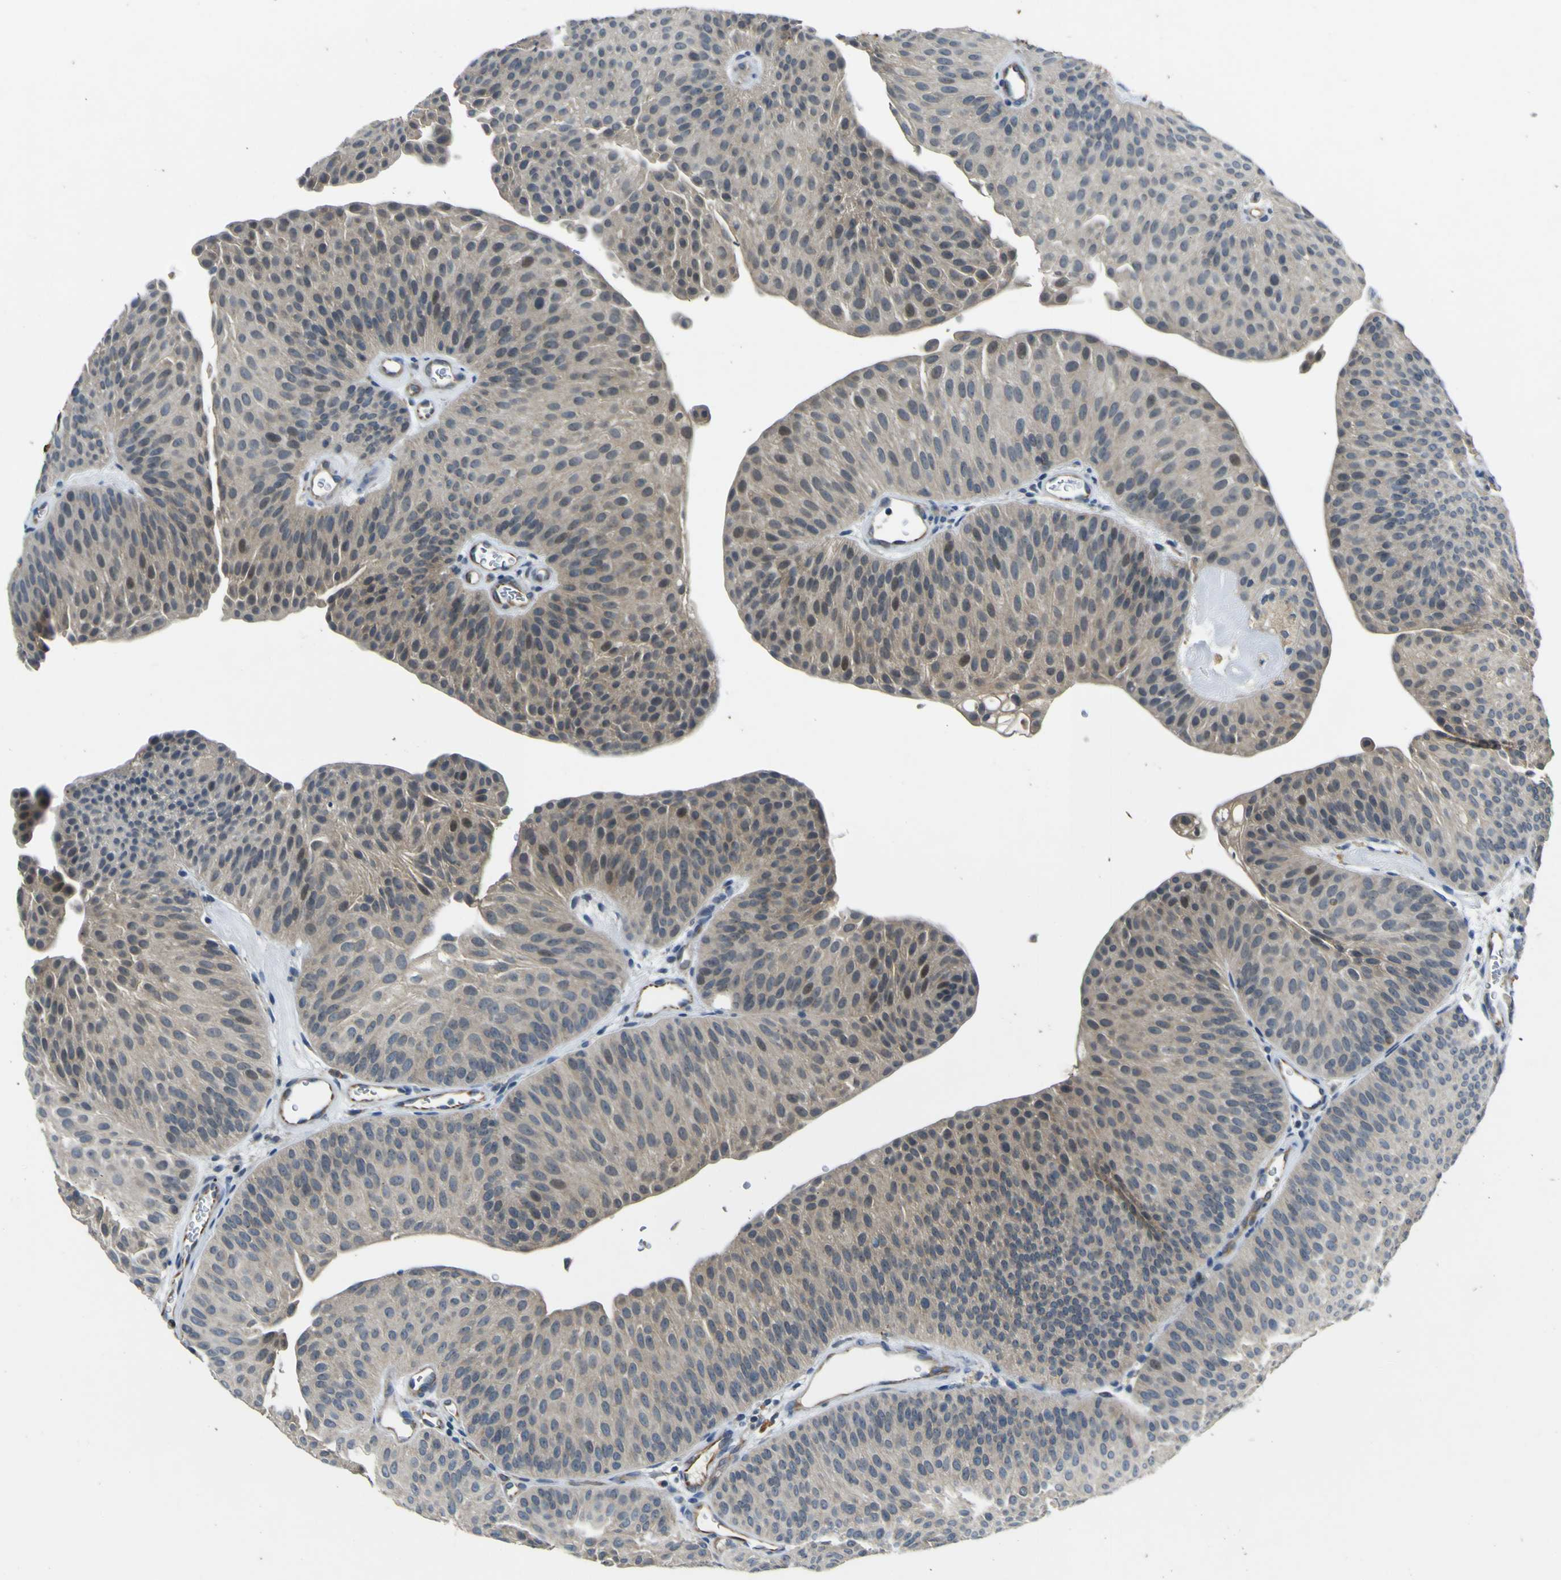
{"staining": {"intensity": "weak", "quantity": "25%-75%", "location": "cytoplasmic/membranous,nuclear"}, "tissue": "urothelial cancer", "cell_type": "Tumor cells", "image_type": "cancer", "snomed": [{"axis": "morphology", "description": "Urothelial carcinoma, Low grade"}, {"axis": "topography", "description": "Urinary bladder"}], "caption": "The histopathology image displays immunohistochemical staining of urothelial carcinoma (low-grade). There is weak cytoplasmic/membranous and nuclear staining is appreciated in about 25%-75% of tumor cells. The protein of interest is stained brown, and the nuclei are stained in blue (DAB IHC with brightfield microscopy, high magnification).", "gene": "LDLR", "patient": {"sex": "female", "age": 60}}